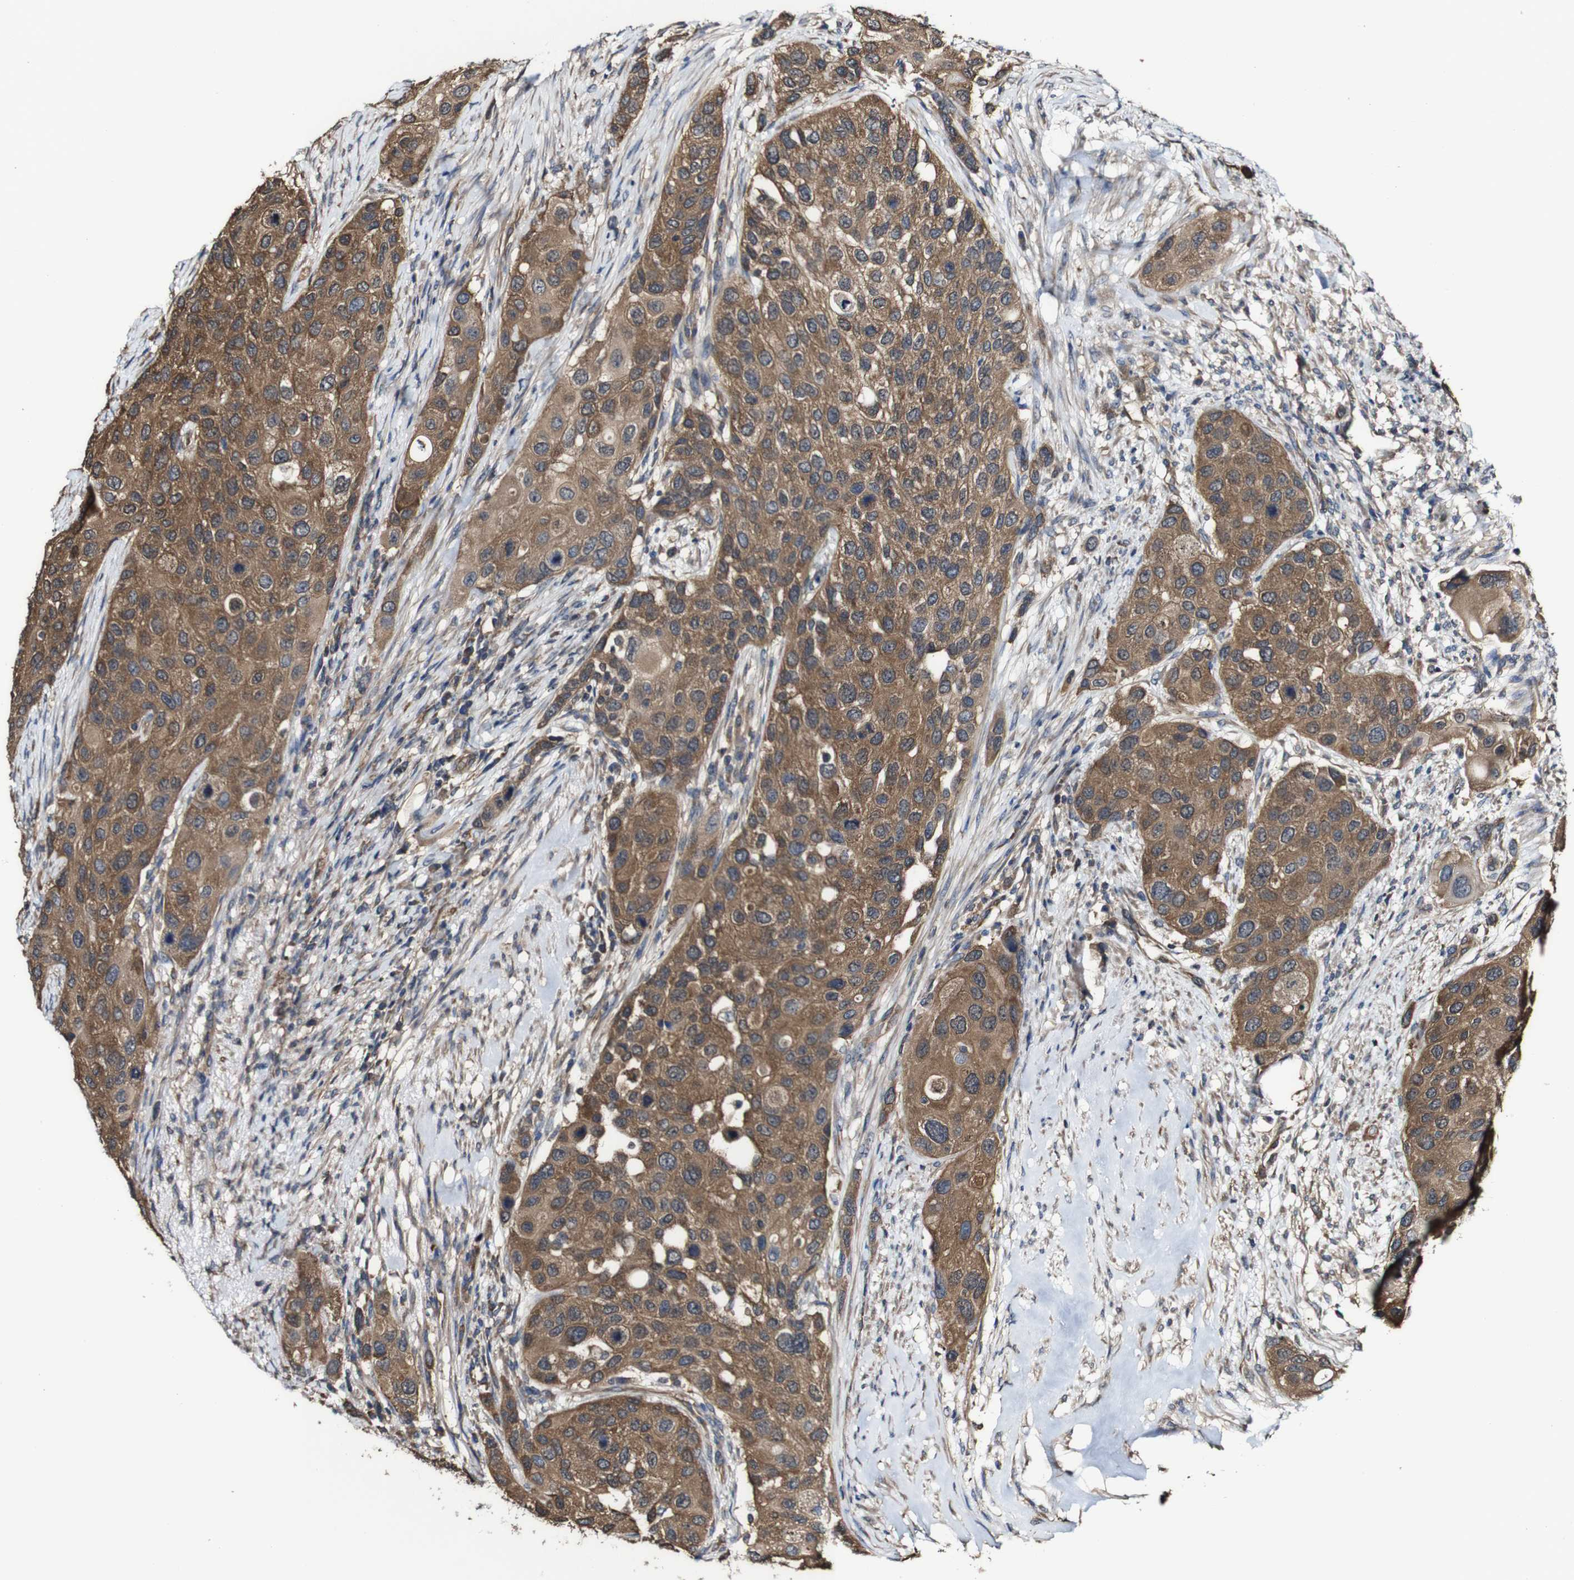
{"staining": {"intensity": "moderate", "quantity": ">75%", "location": "cytoplasmic/membranous"}, "tissue": "urothelial cancer", "cell_type": "Tumor cells", "image_type": "cancer", "snomed": [{"axis": "morphology", "description": "Urothelial carcinoma, High grade"}, {"axis": "topography", "description": "Urinary bladder"}], "caption": "Immunohistochemistry (IHC) staining of urothelial cancer, which shows medium levels of moderate cytoplasmic/membranous staining in about >75% of tumor cells indicating moderate cytoplasmic/membranous protein positivity. The staining was performed using DAB (3,3'-diaminobenzidine) (brown) for protein detection and nuclei were counterstained in hematoxylin (blue).", "gene": "PTPRR", "patient": {"sex": "female", "age": 56}}